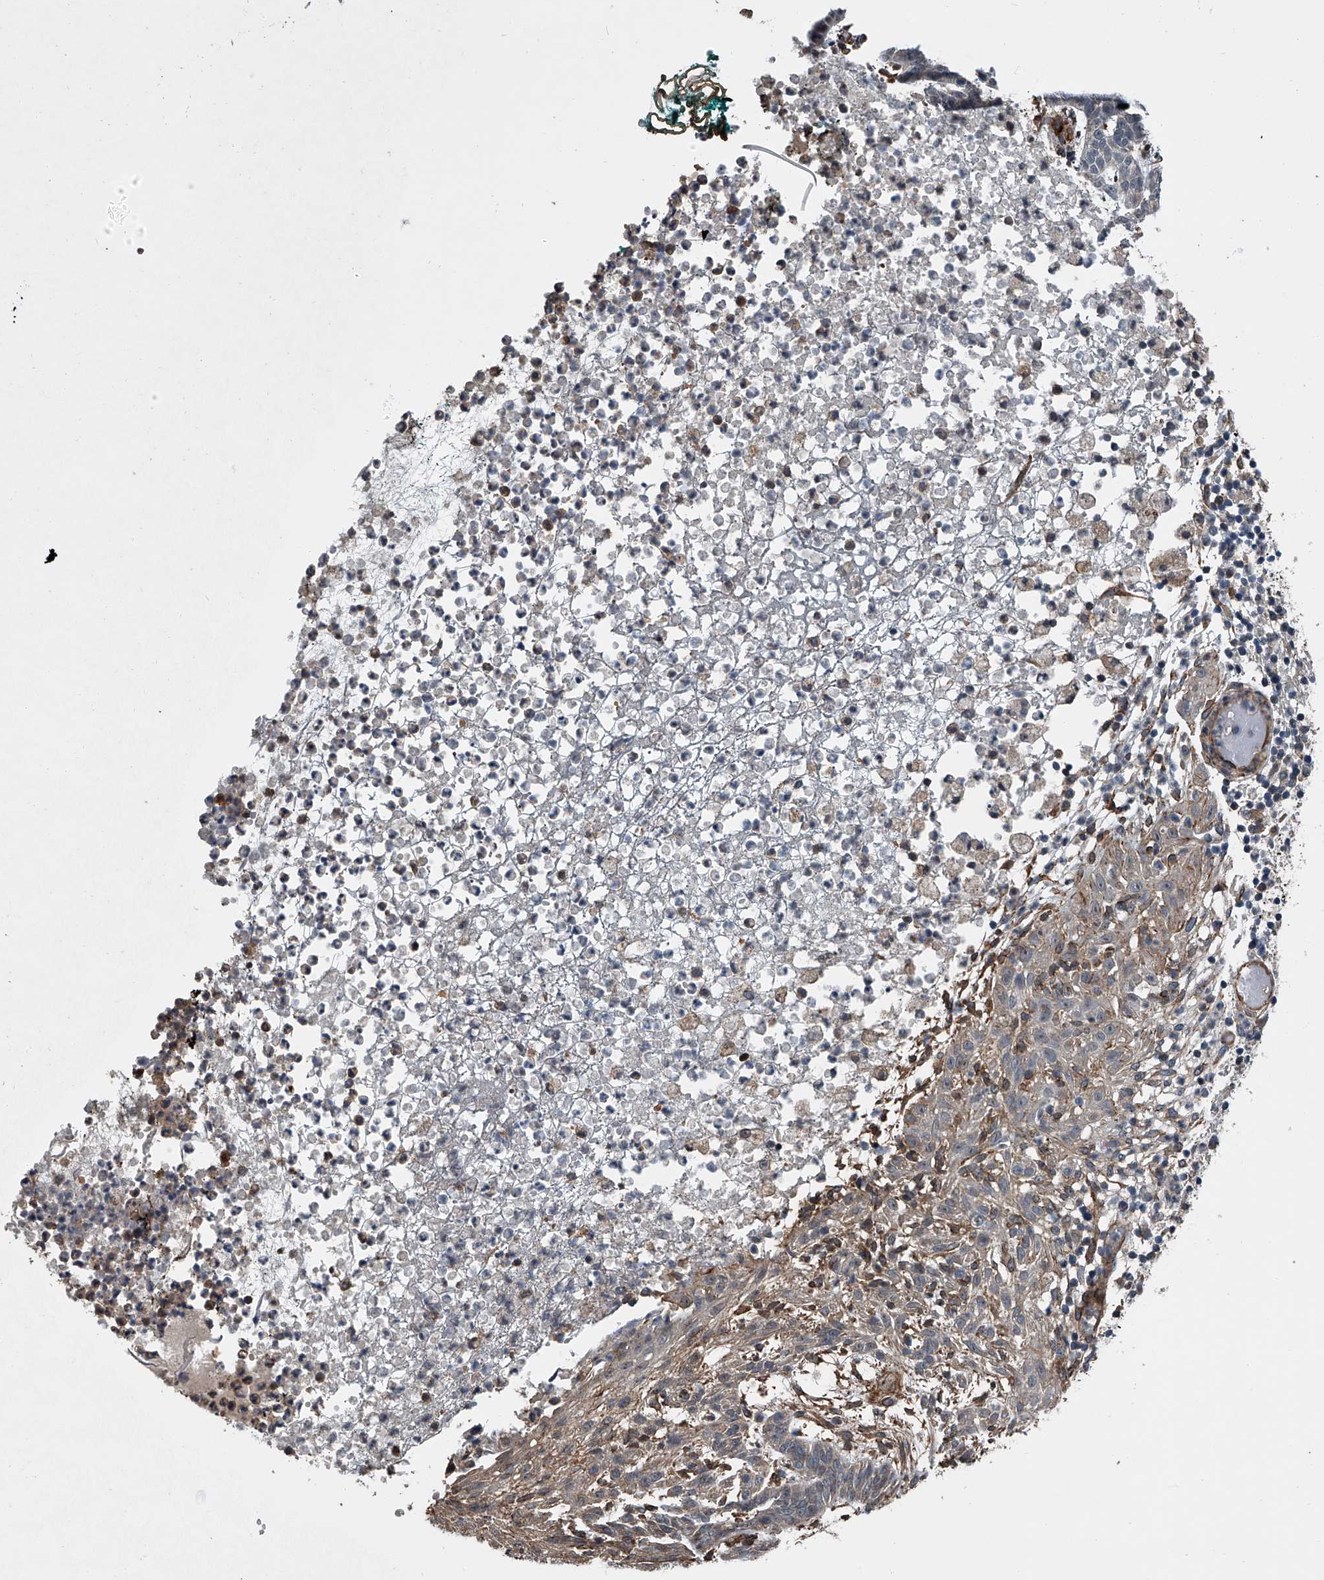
{"staining": {"intensity": "weak", "quantity": "<25%", "location": "cytoplasmic/membranous"}, "tissue": "skin cancer", "cell_type": "Tumor cells", "image_type": "cancer", "snomed": [{"axis": "morphology", "description": "Normal tissue, NOS"}, {"axis": "morphology", "description": "Basal cell carcinoma"}, {"axis": "topography", "description": "Skin"}], "caption": "This is a image of immunohistochemistry staining of skin cancer (basal cell carcinoma), which shows no staining in tumor cells.", "gene": "LDLRAD2", "patient": {"sex": "male", "age": 64}}